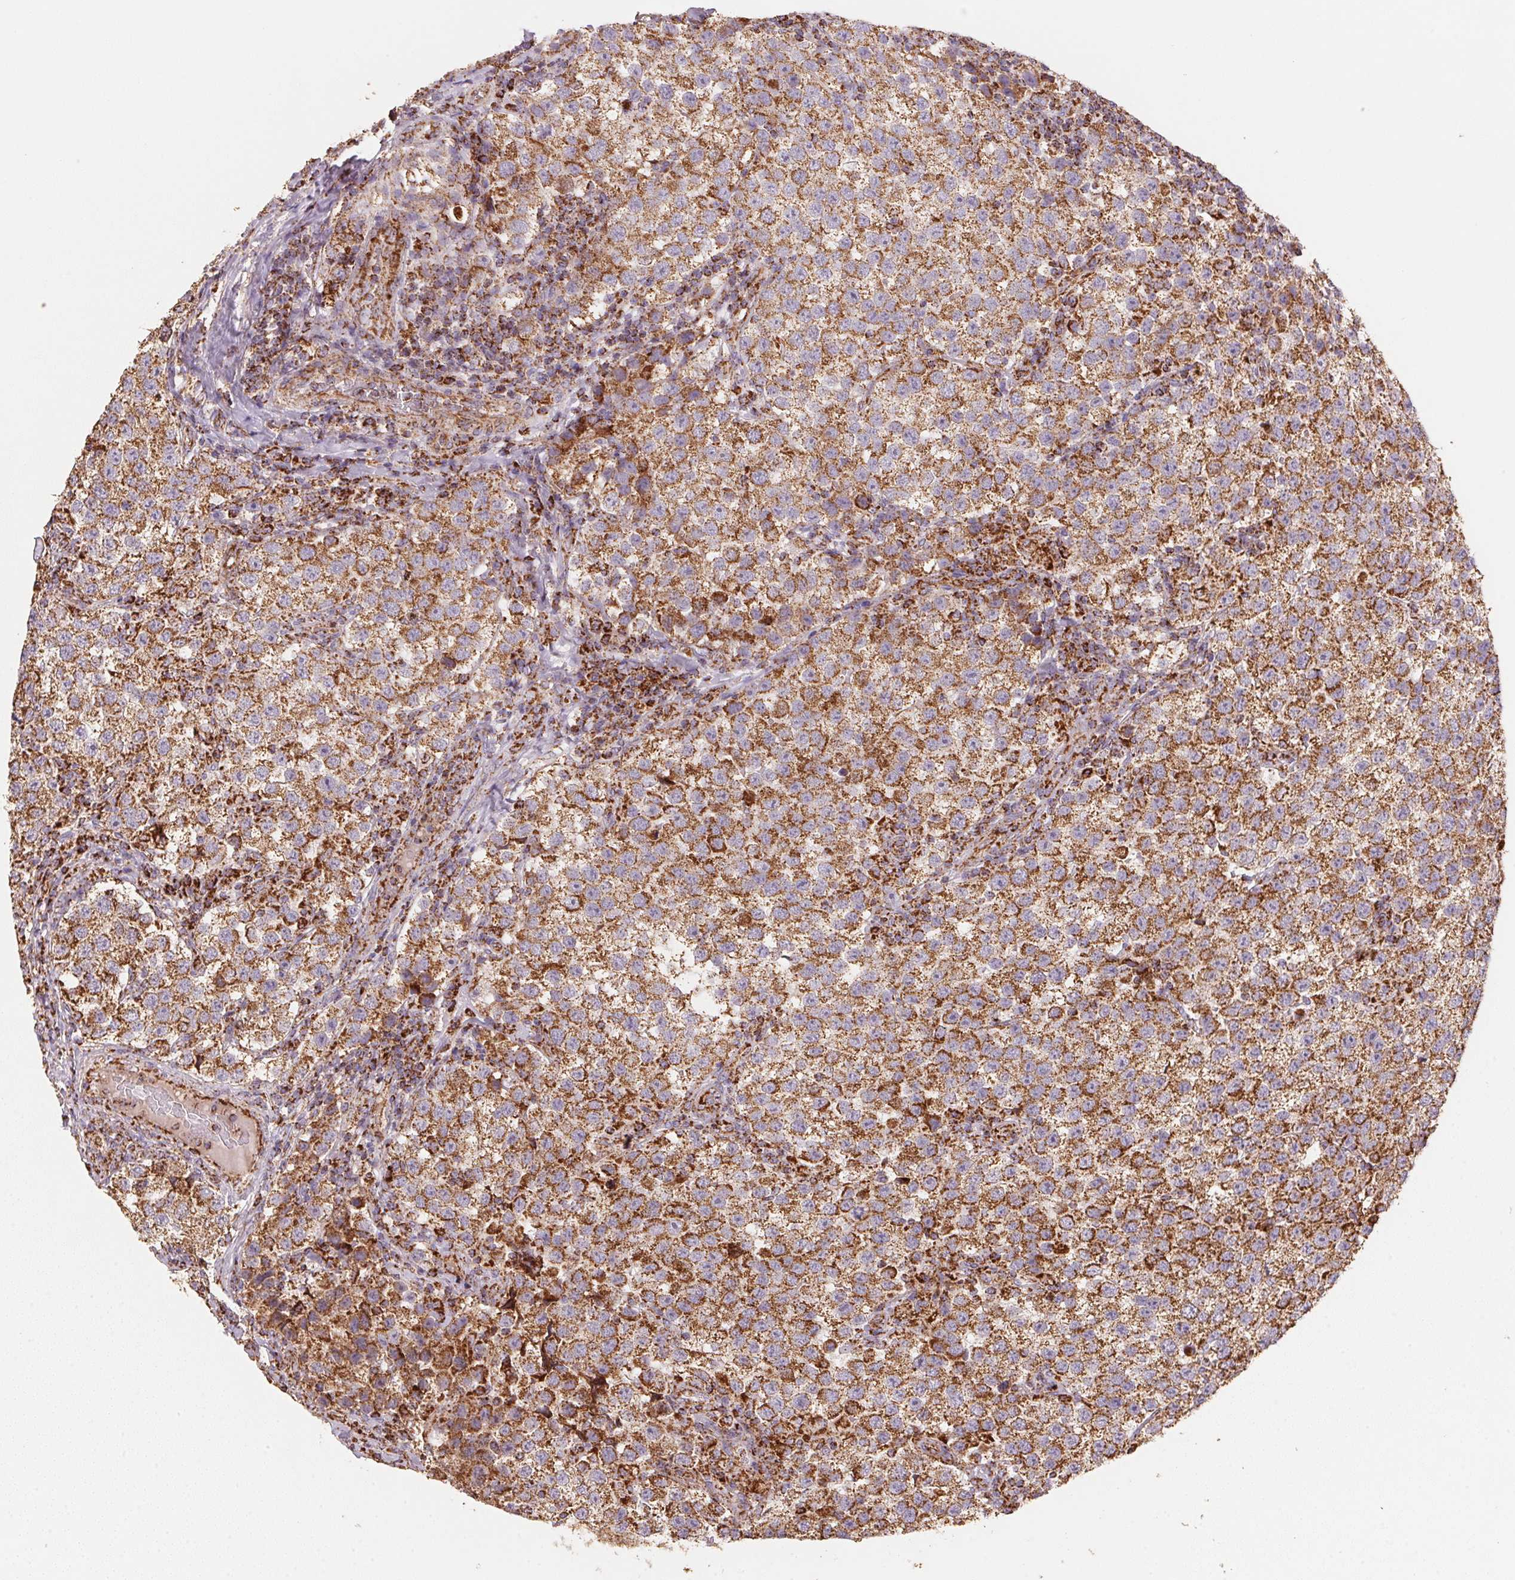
{"staining": {"intensity": "strong", "quantity": ">75%", "location": "cytoplasmic/membranous"}, "tissue": "testis cancer", "cell_type": "Tumor cells", "image_type": "cancer", "snomed": [{"axis": "morphology", "description": "Seminoma, NOS"}, {"axis": "topography", "description": "Testis"}], "caption": "There is high levels of strong cytoplasmic/membranous staining in tumor cells of testis cancer (seminoma), as demonstrated by immunohistochemical staining (brown color).", "gene": "NDUFS2", "patient": {"sex": "male", "age": 37}}